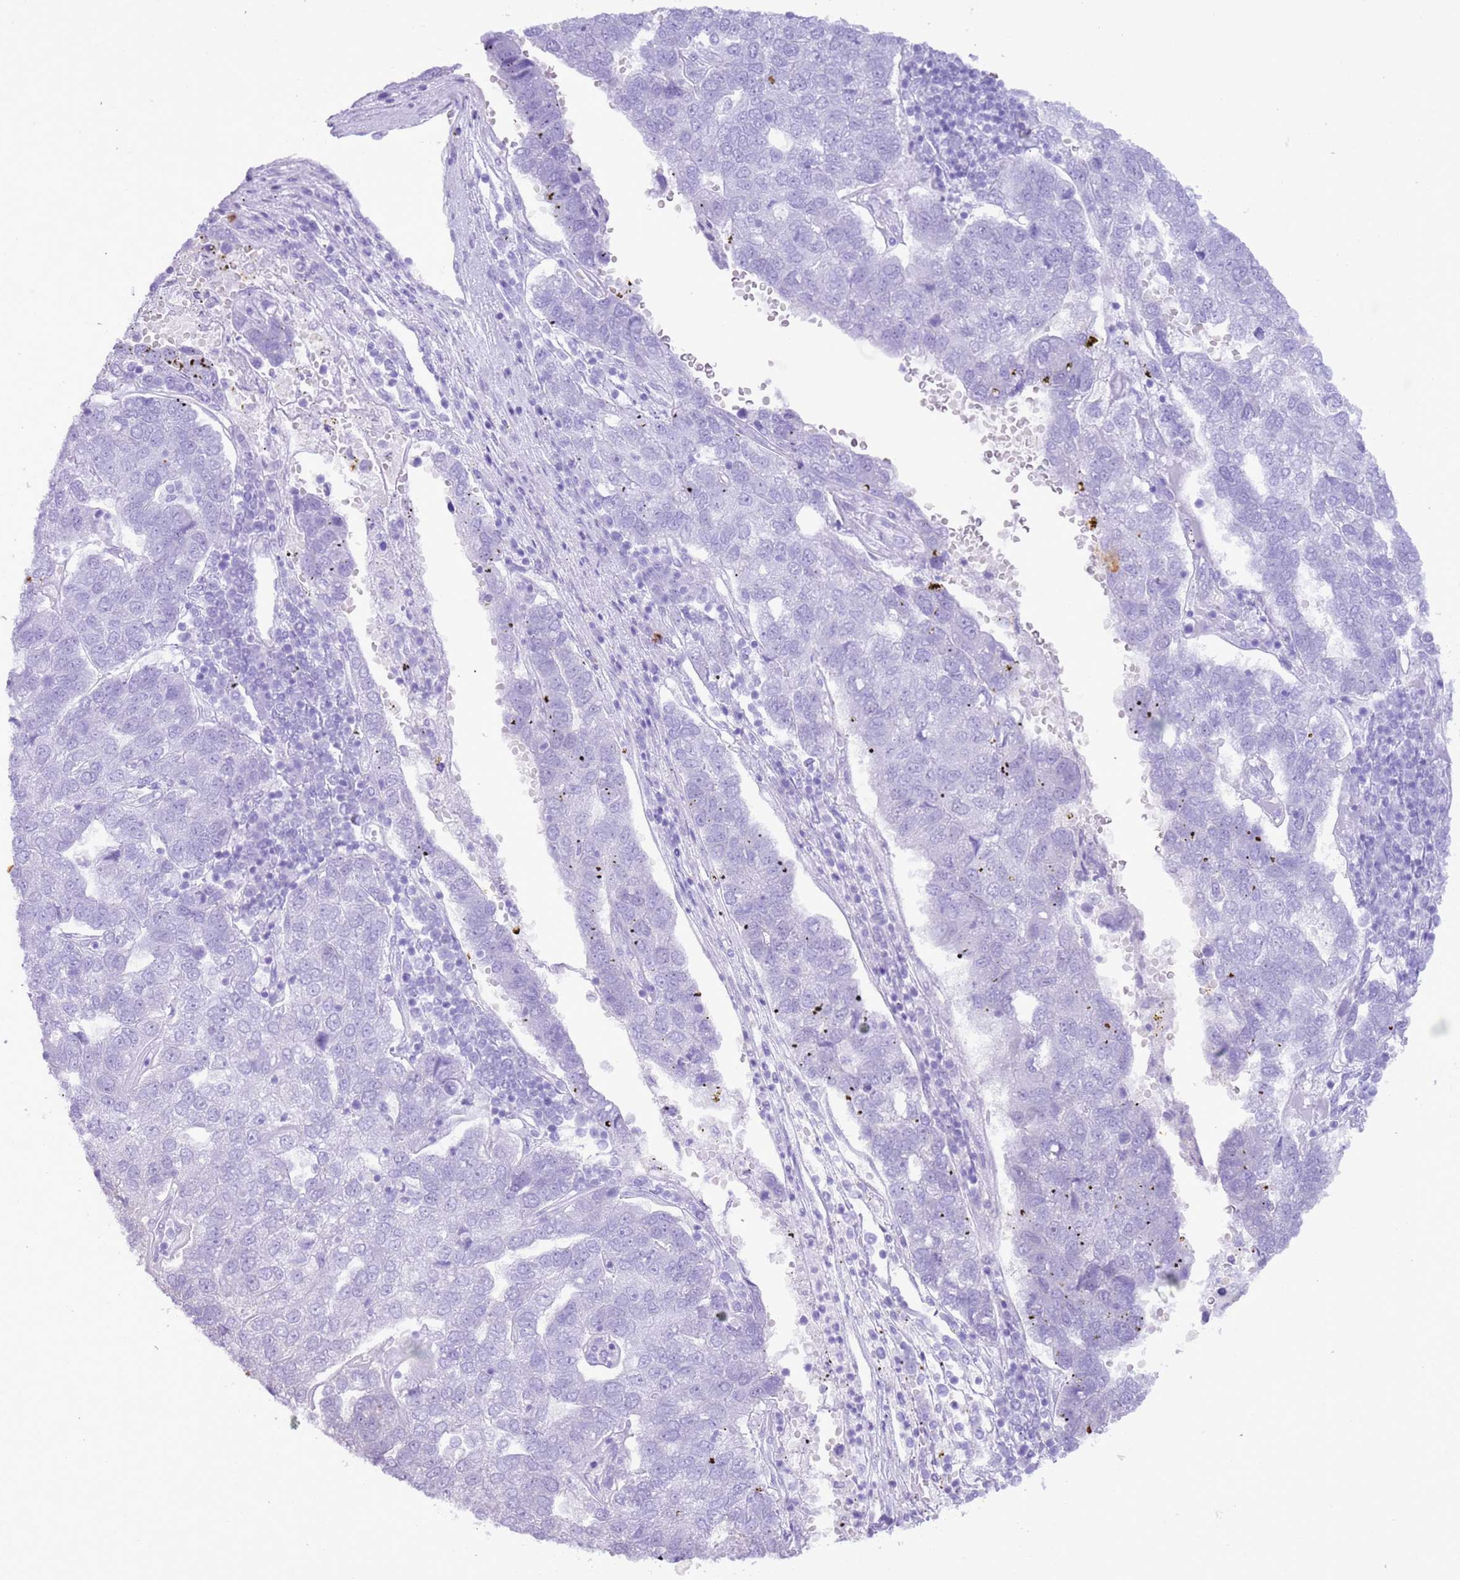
{"staining": {"intensity": "negative", "quantity": "none", "location": "none"}, "tissue": "pancreatic cancer", "cell_type": "Tumor cells", "image_type": "cancer", "snomed": [{"axis": "morphology", "description": "Adenocarcinoma, NOS"}, {"axis": "topography", "description": "Pancreas"}], "caption": "Protein analysis of adenocarcinoma (pancreatic) demonstrates no significant positivity in tumor cells.", "gene": "GMNN", "patient": {"sex": "female", "age": 61}}